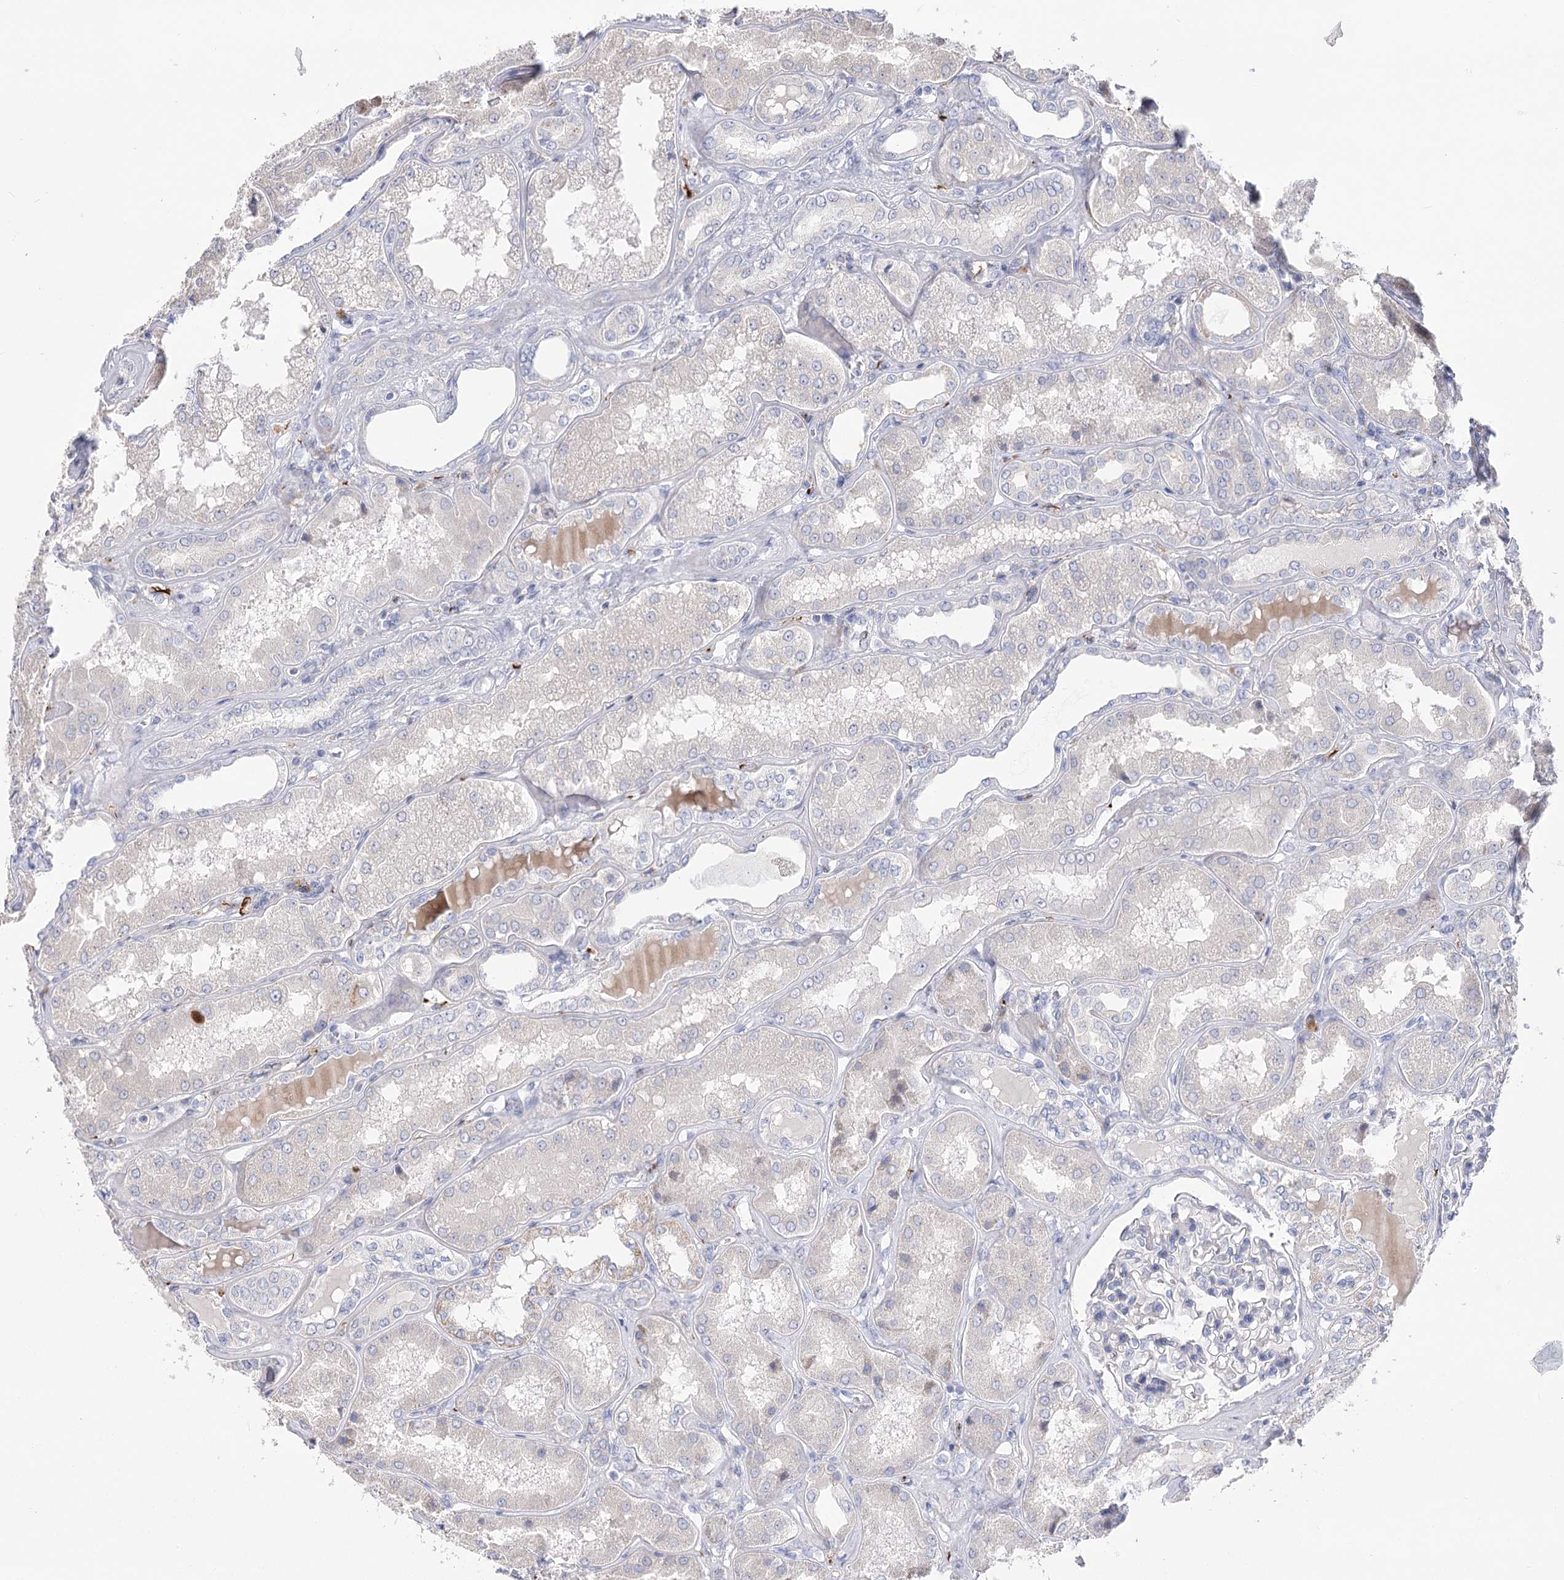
{"staining": {"intensity": "negative", "quantity": "none", "location": "none"}, "tissue": "kidney", "cell_type": "Cells in glomeruli", "image_type": "normal", "snomed": [{"axis": "morphology", "description": "Normal tissue, NOS"}, {"axis": "topography", "description": "Kidney"}], "caption": "Immunohistochemistry (IHC) histopathology image of unremarkable kidney stained for a protein (brown), which shows no staining in cells in glomeruli.", "gene": "NRAP", "patient": {"sex": "female", "age": 56}}